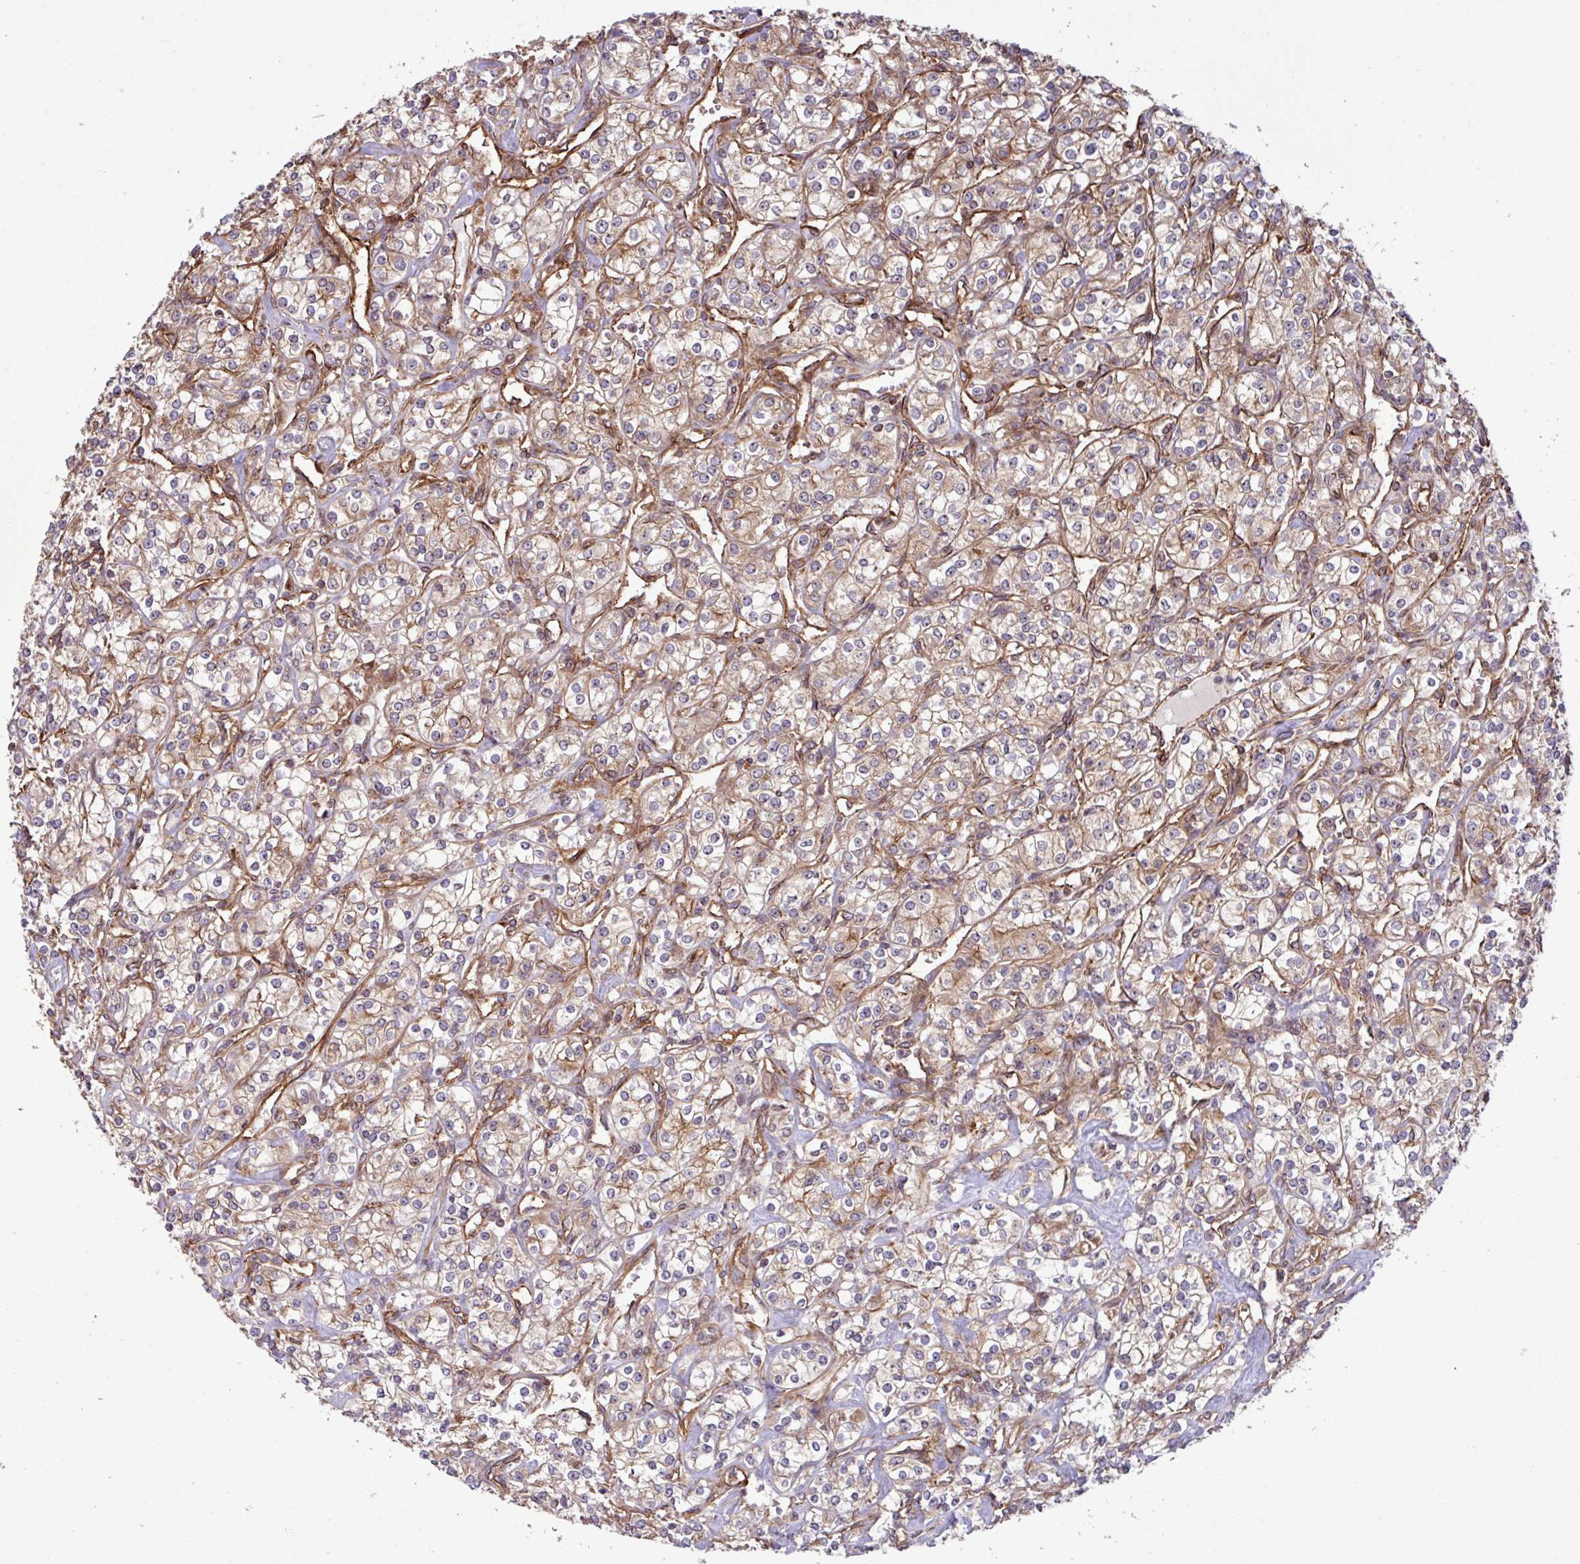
{"staining": {"intensity": "moderate", "quantity": "25%-75%", "location": "cytoplasmic/membranous"}, "tissue": "renal cancer", "cell_type": "Tumor cells", "image_type": "cancer", "snomed": [{"axis": "morphology", "description": "Adenocarcinoma, NOS"}, {"axis": "topography", "description": "Kidney"}], "caption": "An IHC histopathology image of neoplastic tissue is shown. Protein staining in brown shows moderate cytoplasmic/membranous positivity in renal adenocarcinoma within tumor cells.", "gene": "ZNF300", "patient": {"sex": "male", "age": 77}}